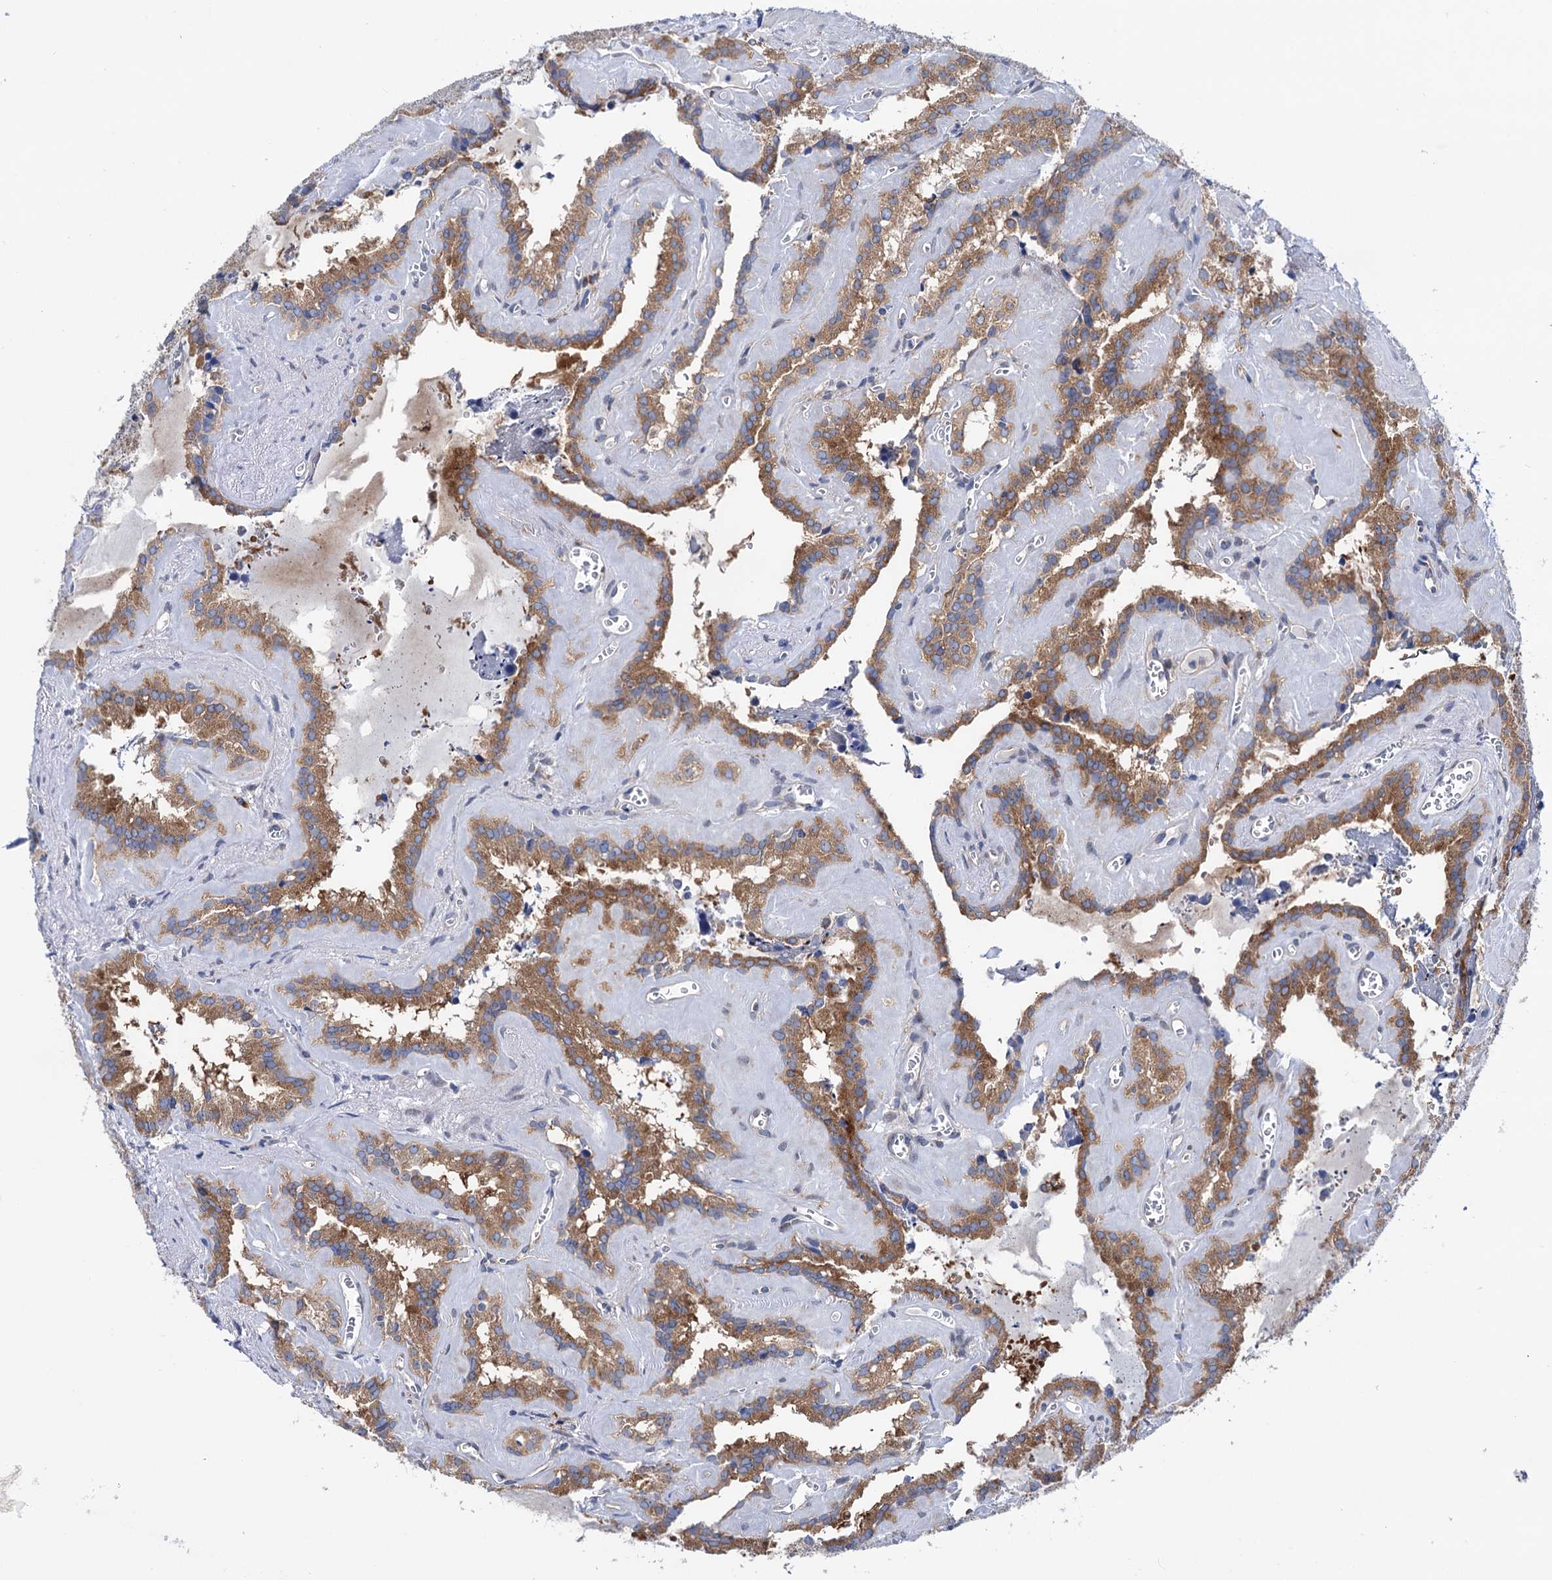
{"staining": {"intensity": "moderate", "quantity": ">75%", "location": "cytoplasmic/membranous"}, "tissue": "seminal vesicle", "cell_type": "Glandular cells", "image_type": "normal", "snomed": [{"axis": "morphology", "description": "Normal tissue, NOS"}, {"axis": "topography", "description": "Prostate"}, {"axis": "topography", "description": "Seminal veicle"}], "caption": "Glandular cells show moderate cytoplasmic/membranous expression in about >75% of cells in benign seminal vesicle.", "gene": "ZNRD2", "patient": {"sex": "male", "age": 59}}